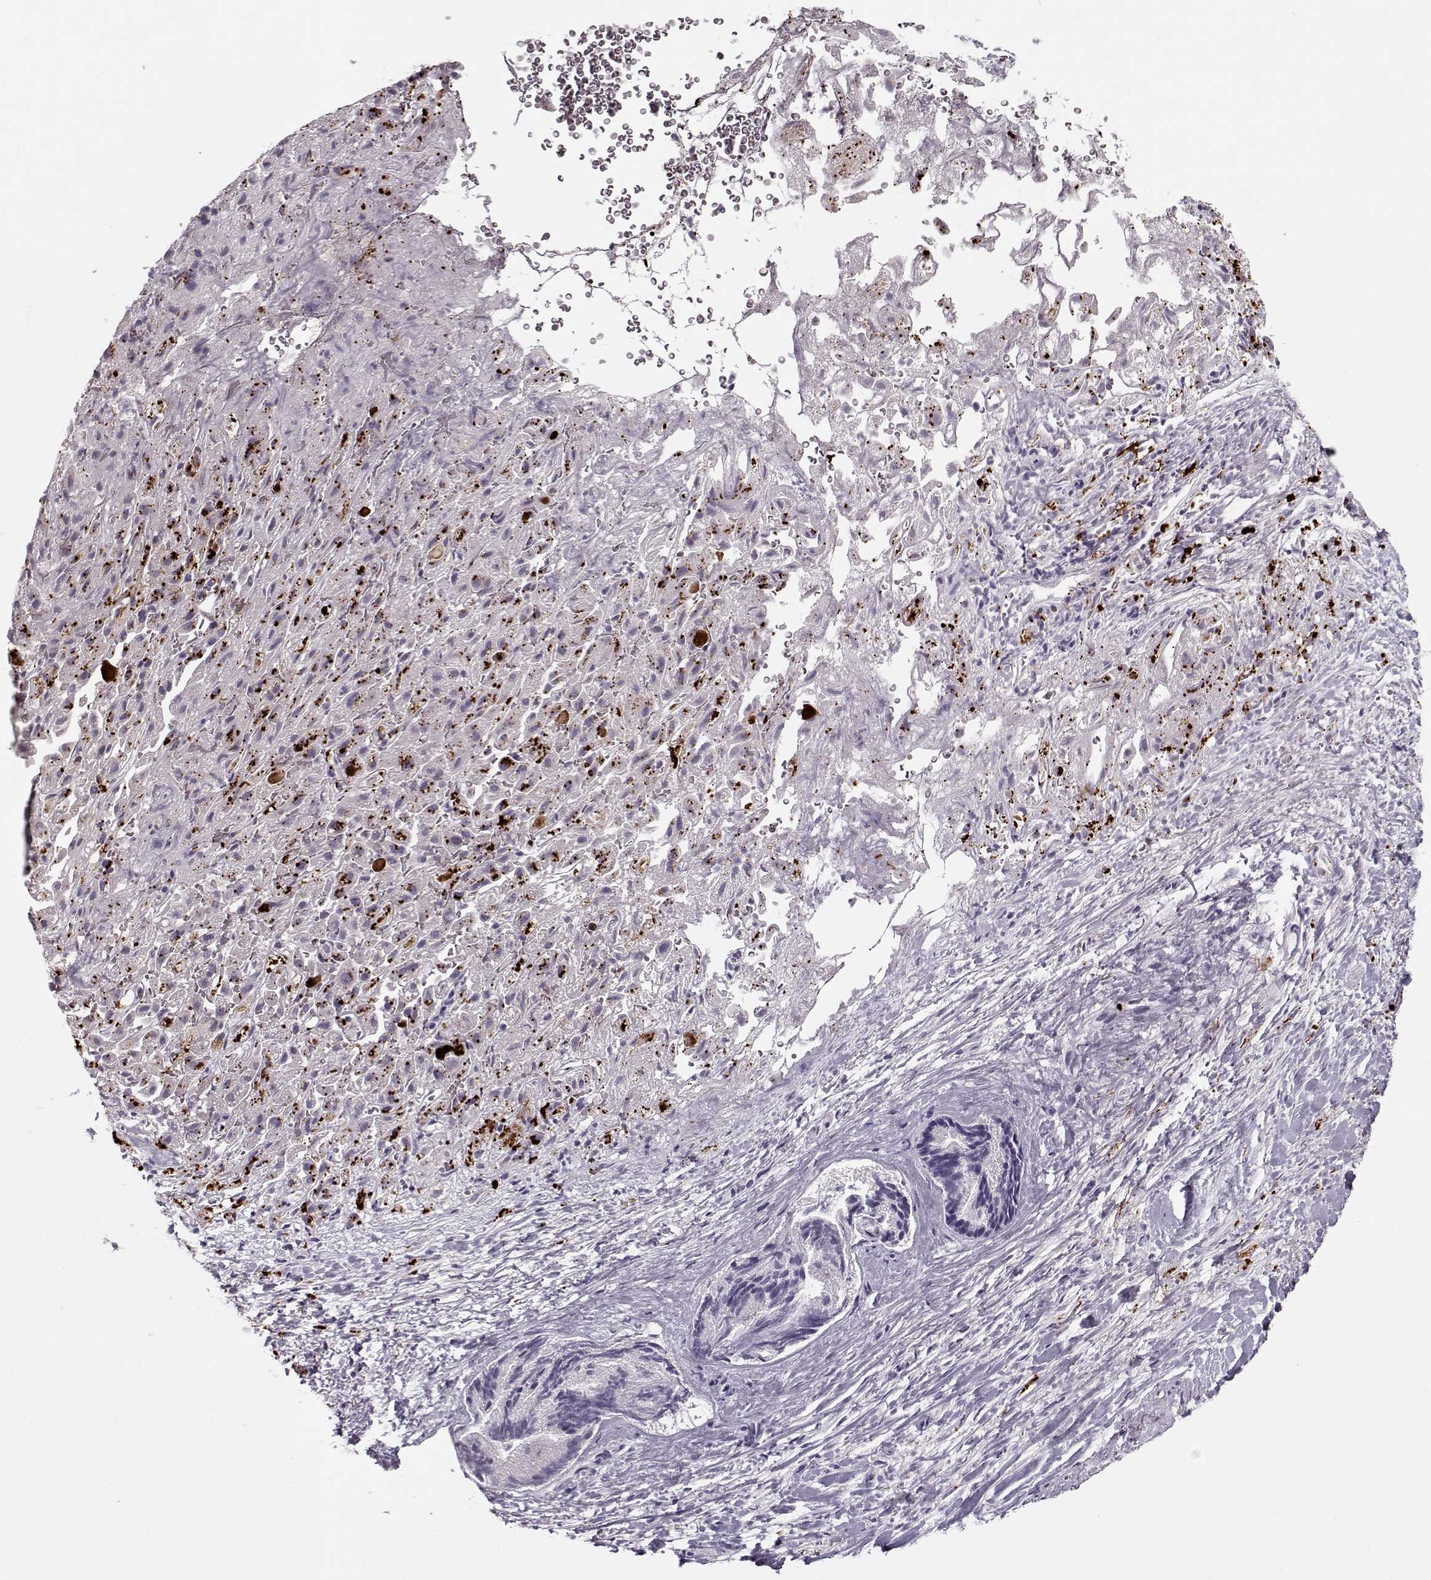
{"staining": {"intensity": "negative", "quantity": "none", "location": "none"}, "tissue": "liver cancer", "cell_type": "Tumor cells", "image_type": "cancer", "snomed": [{"axis": "morphology", "description": "Cholangiocarcinoma"}, {"axis": "topography", "description": "Liver"}], "caption": "A photomicrograph of human liver cholangiocarcinoma is negative for staining in tumor cells.", "gene": "DNAI3", "patient": {"sex": "female", "age": 52}}